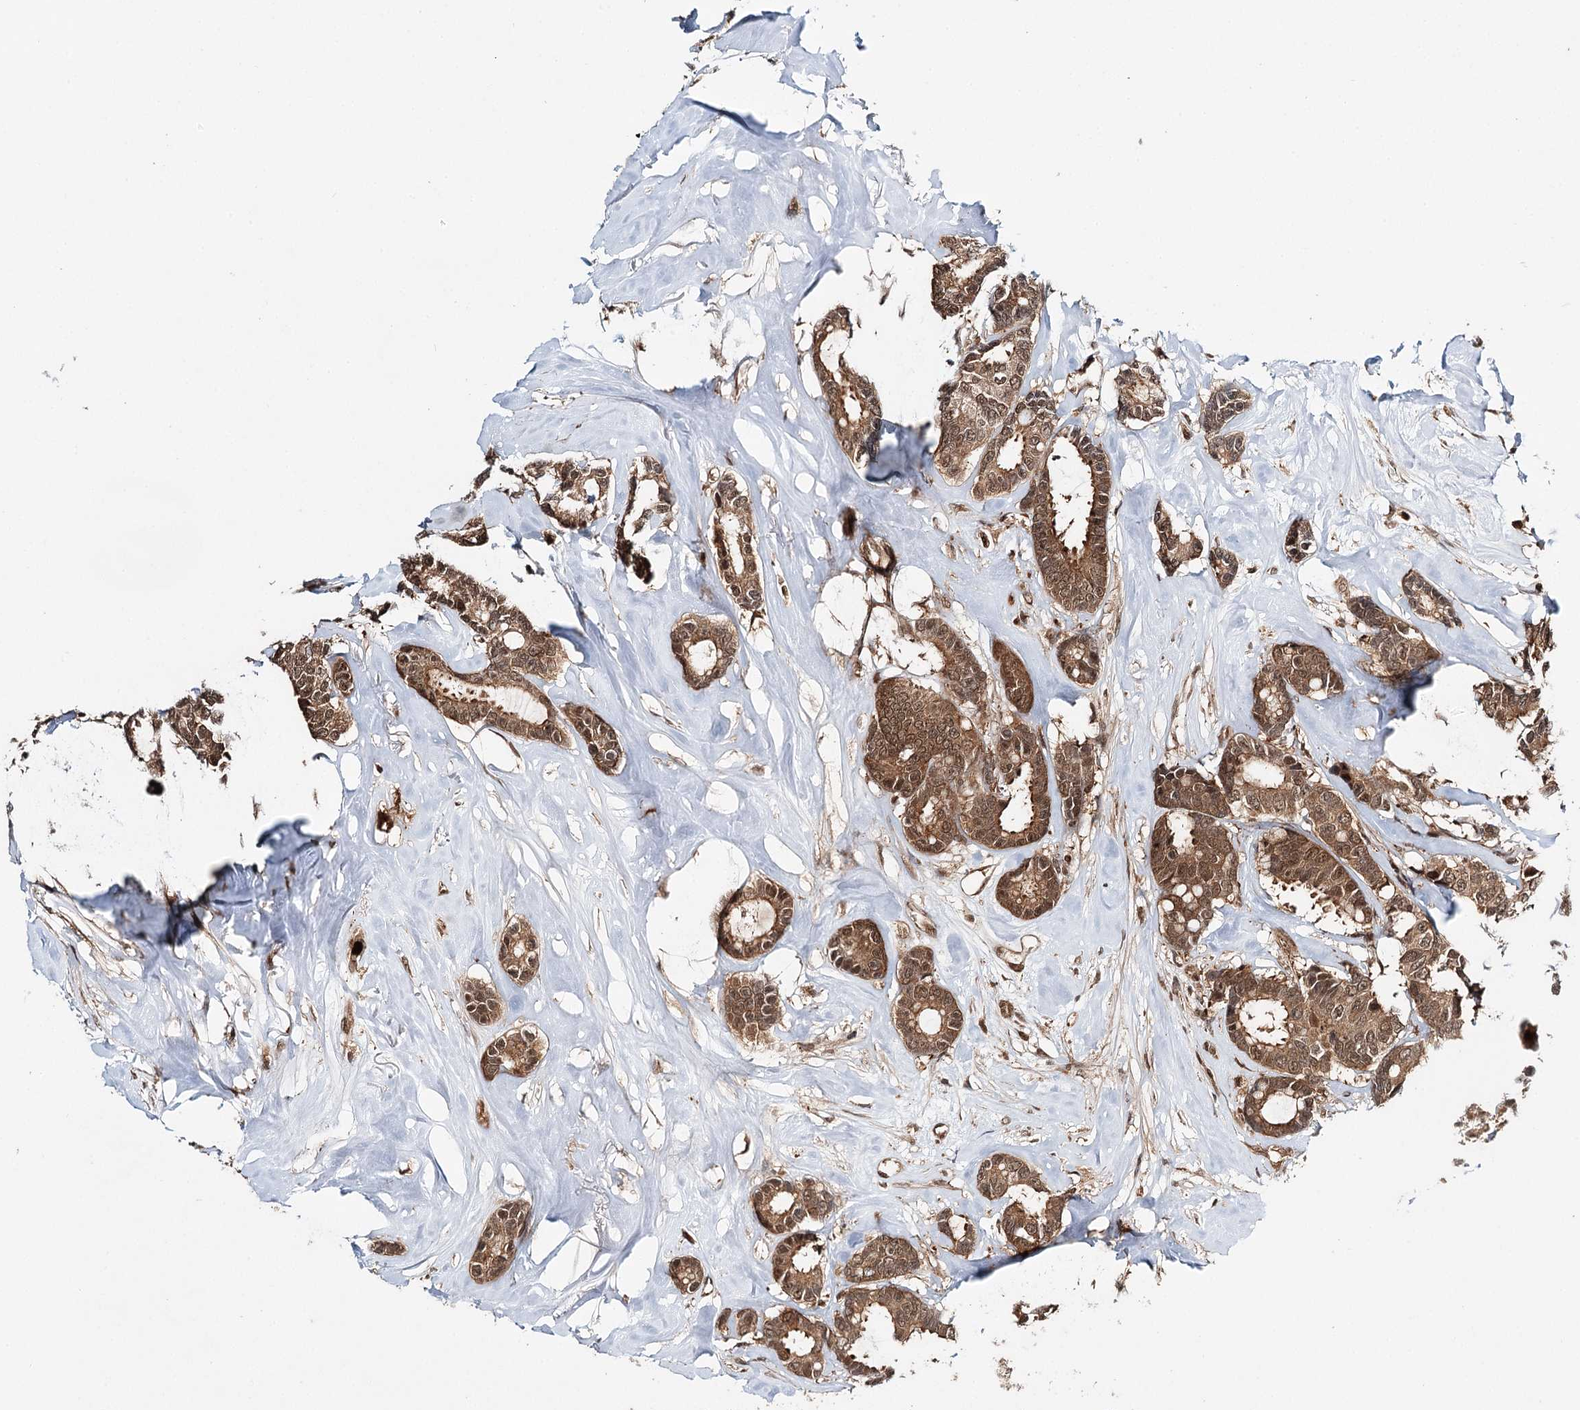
{"staining": {"intensity": "moderate", "quantity": ">75%", "location": "cytoplasmic/membranous,nuclear"}, "tissue": "breast cancer", "cell_type": "Tumor cells", "image_type": "cancer", "snomed": [{"axis": "morphology", "description": "Duct carcinoma"}, {"axis": "topography", "description": "Breast"}], "caption": "Protein analysis of breast invasive ductal carcinoma tissue reveals moderate cytoplasmic/membranous and nuclear expression in about >75% of tumor cells.", "gene": "N6AMT1", "patient": {"sex": "female", "age": 87}}